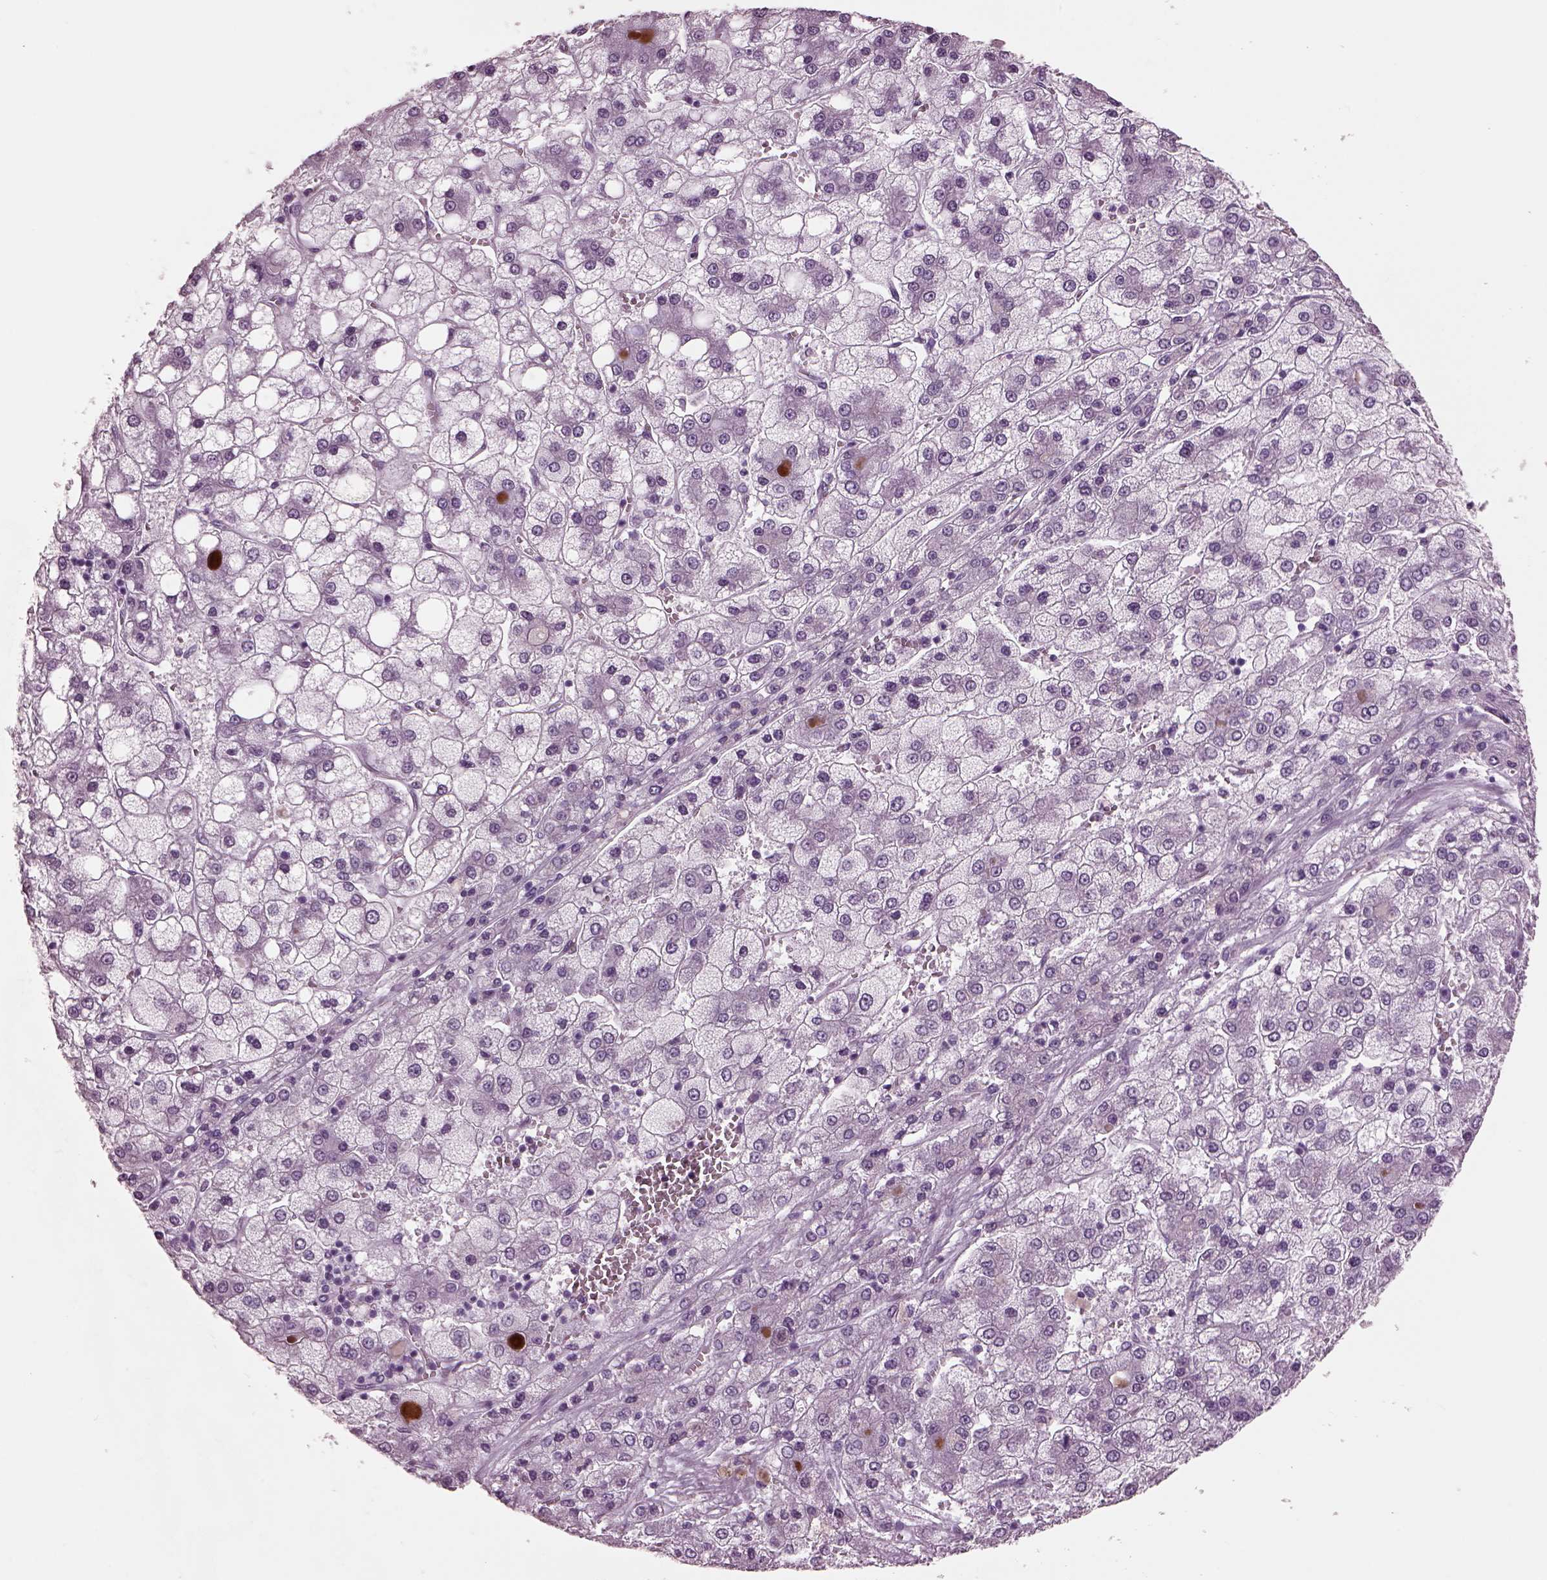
{"staining": {"intensity": "negative", "quantity": "none", "location": "none"}, "tissue": "liver cancer", "cell_type": "Tumor cells", "image_type": "cancer", "snomed": [{"axis": "morphology", "description": "Carcinoma, Hepatocellular, NOS"}, {"axis": "topography", "description": "Liver"}], "caption": "This is a histopathology image of immunohistochemistry staining of liver cancer (hepatocellular carcinoma), which shows no positivity in tumor cells.", "gene": "KRTAP3-2", "patient": {"sex": "male", "age": 73}}